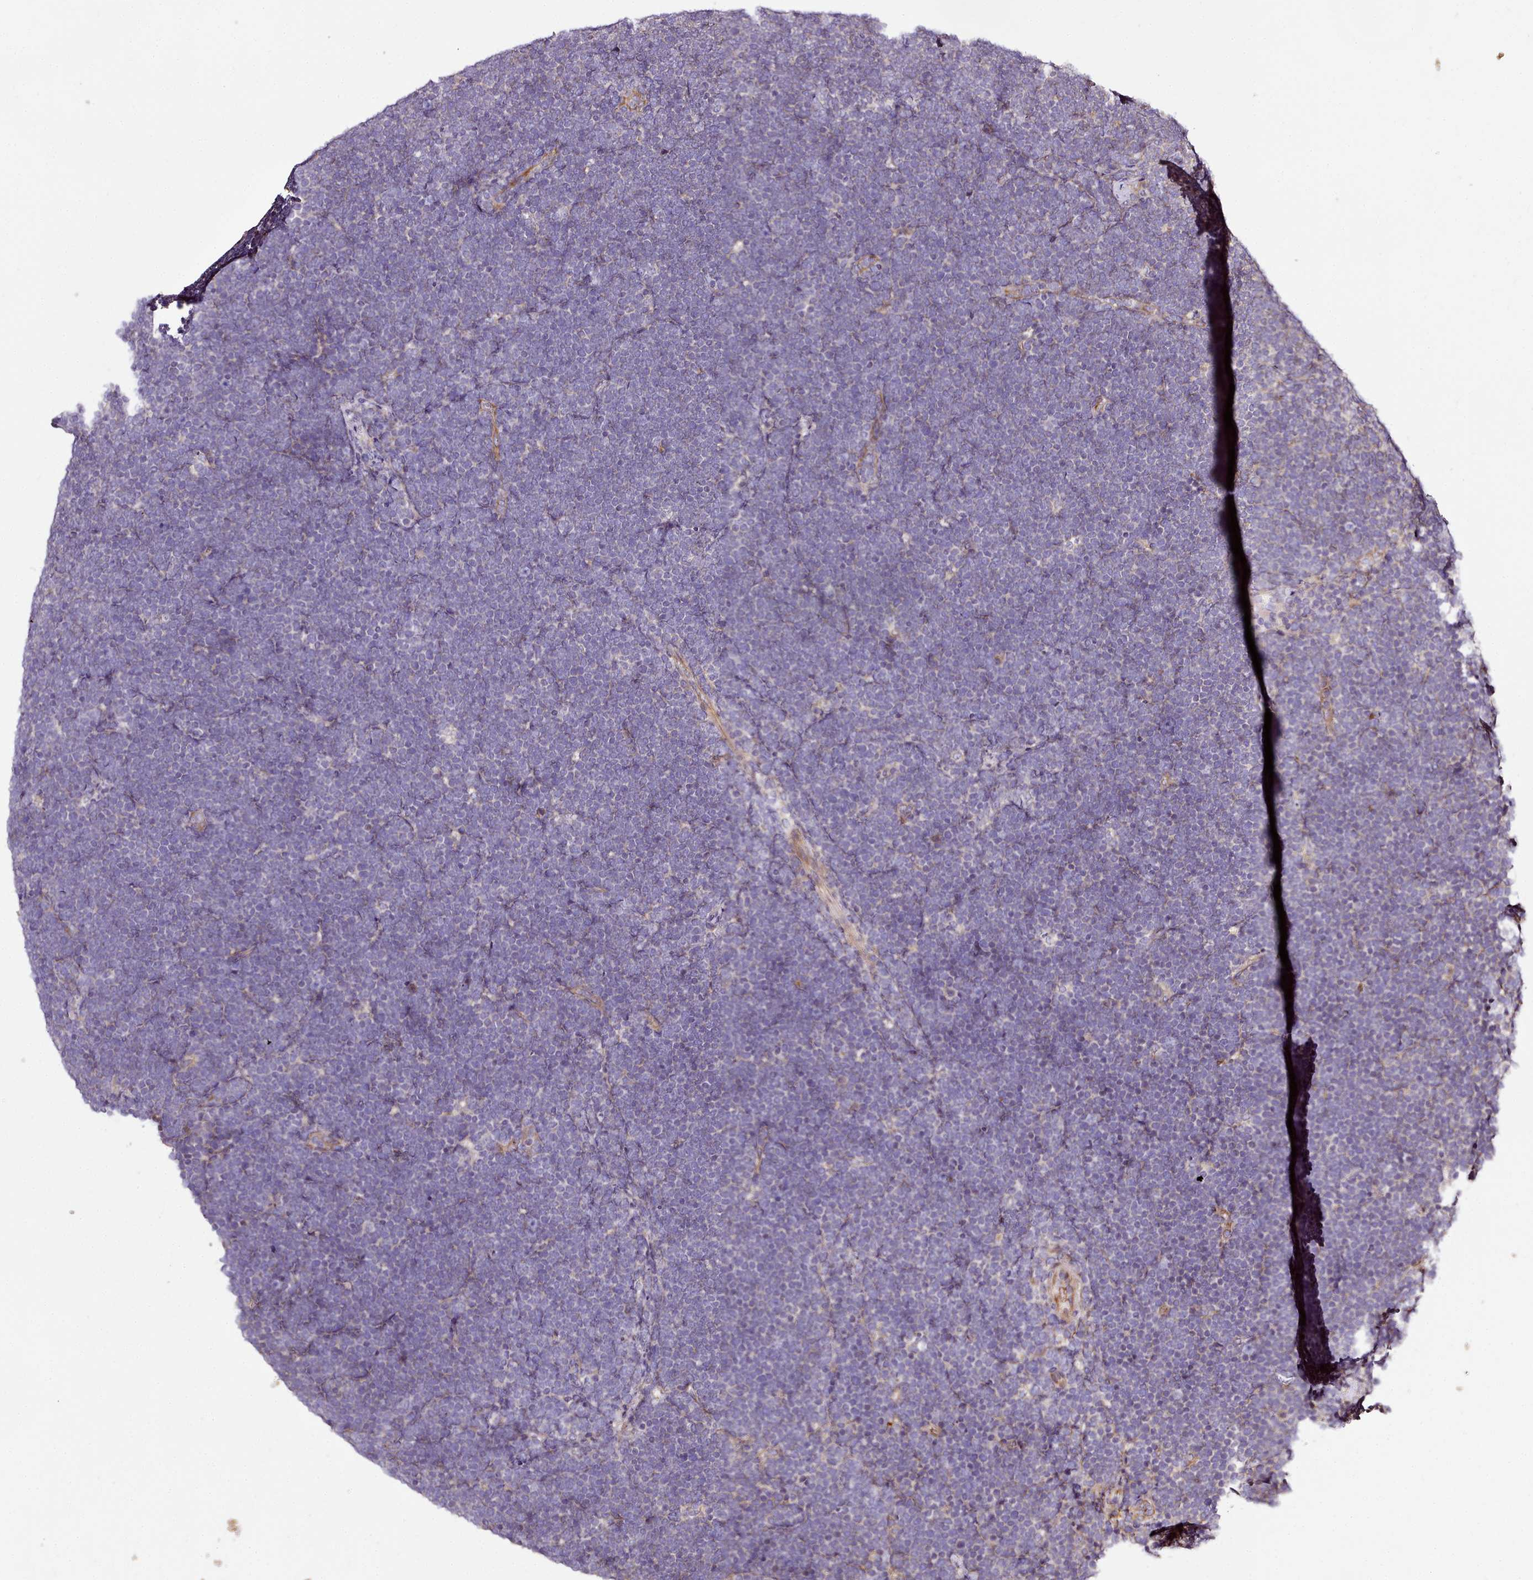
{"staining": {"intensity": "negative", "quantity": "none", "location": "none"}, "tissue": "lymphoma", "cell_type": "Tumor cells", "image_type": "cancer", "snomed": [{"axis": "morphology", "description": "Malignant lymphoma, non-Hodgkin's type, High grade"}, {"axis": "topography", "description": "Lymph node"}], "caption": "Tumor cells are negative for brown protein staining in lymphoma.", "gene": "NBPF1", "patient": {"sex": "male", "age": 13}}